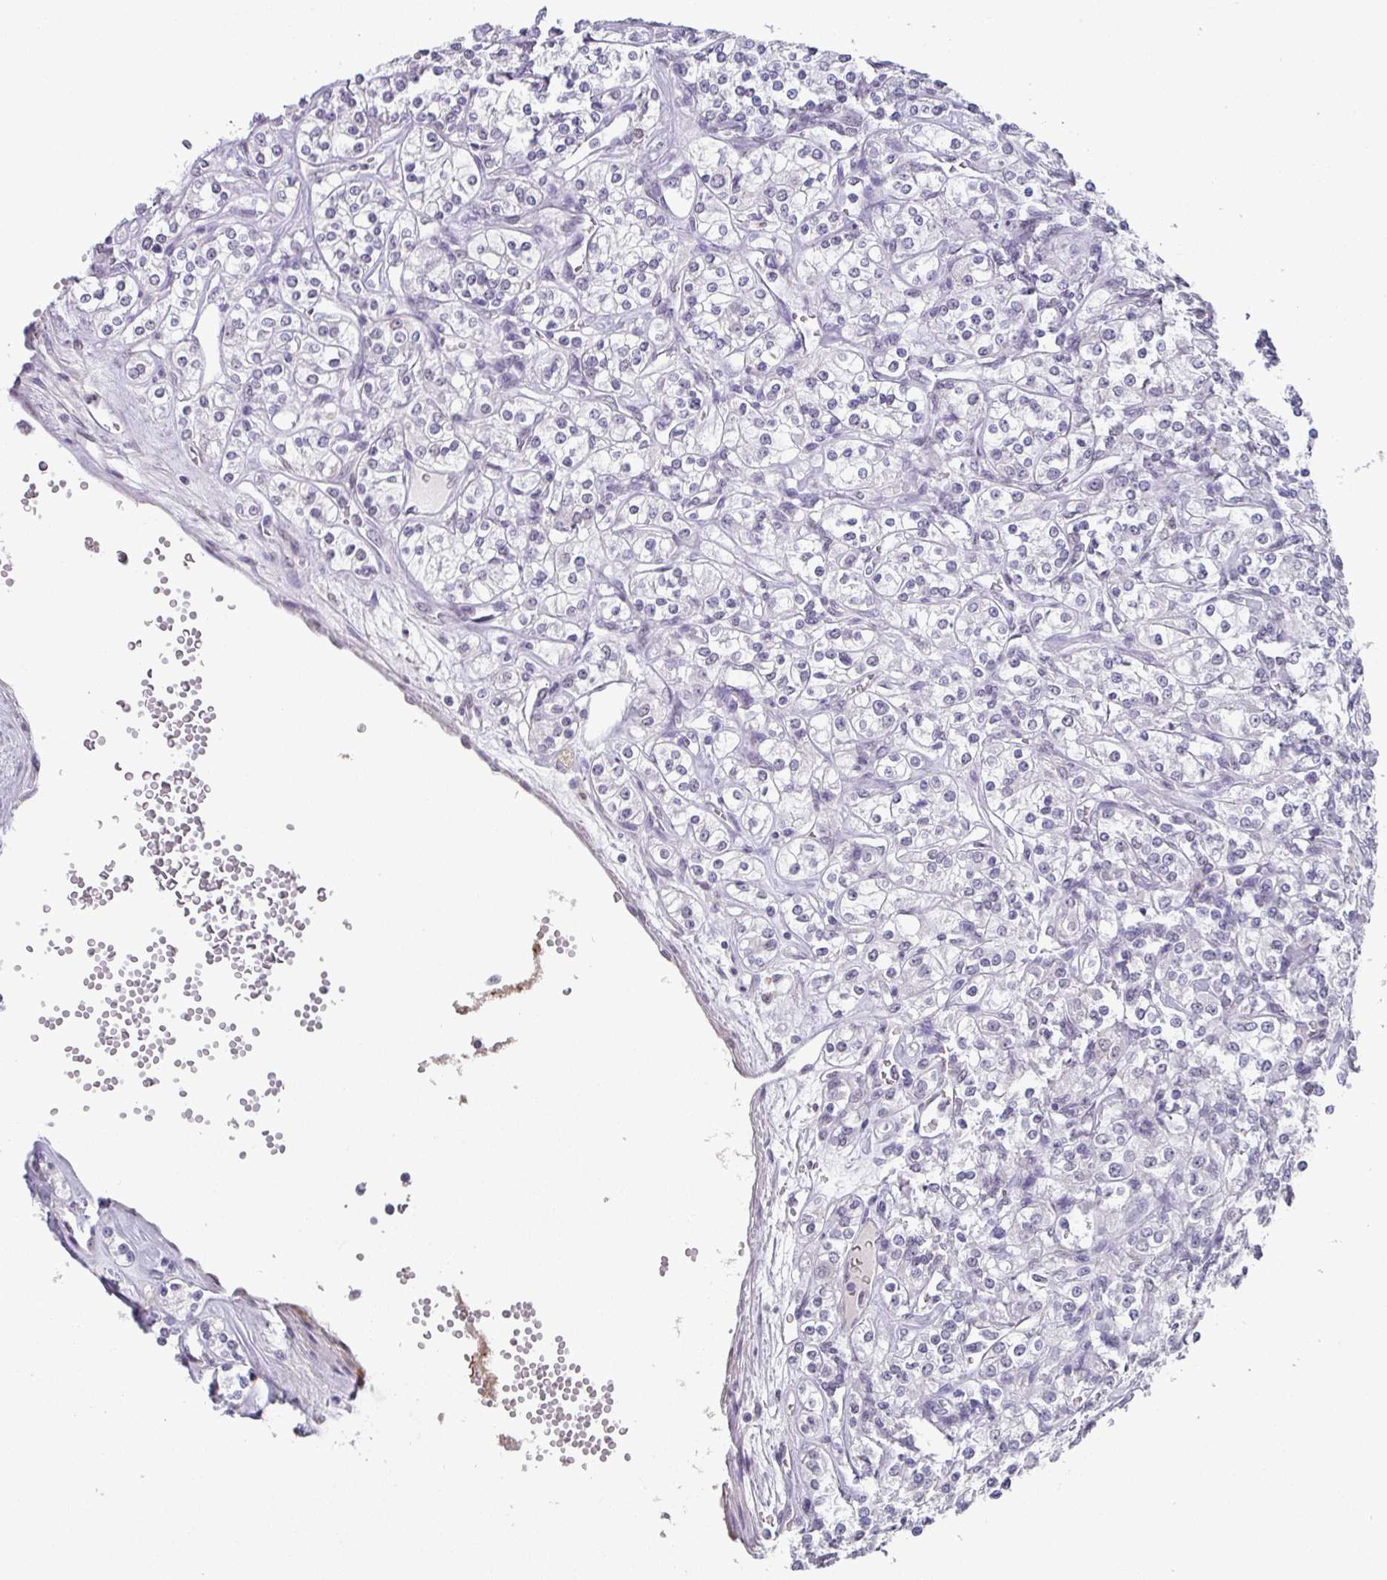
{"staining": {"intensity": "negative", "quantity": "none", "location": "none"}, "tissue": "renal cancer", "cell_type": "Tumor cells", "image_type": "cancer", "snomed": [{"axis": "morphology", "description": "Adenocarcinoma, NOS"}, {"axis": "topography", "description": "Kidney"}], "caption": "Tumor cells are negative for protein expression in human renal cancer.", "gene": "C1QB", "patient": {"sex": "male", "age": 77}}